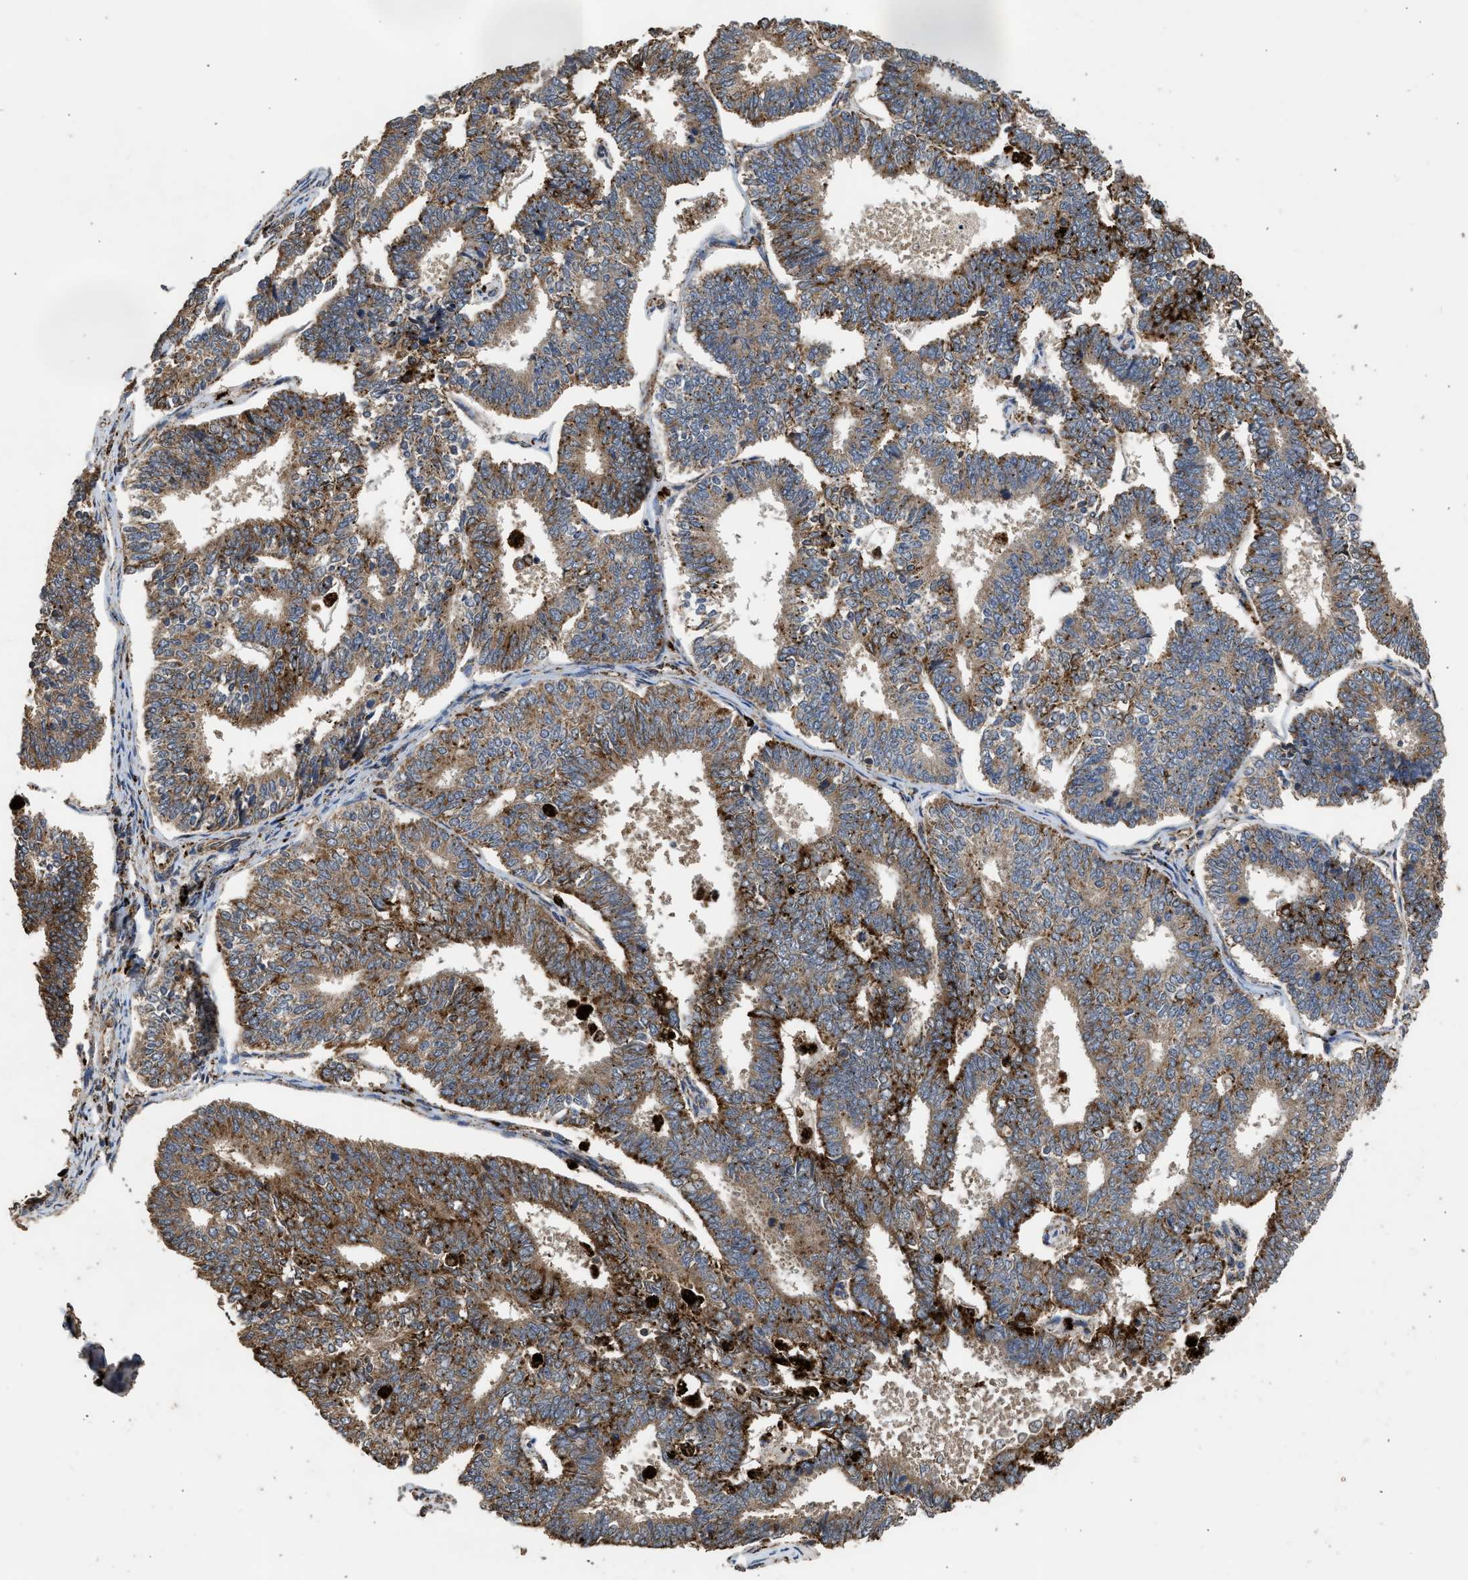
{"staining": {"intensity": "moderate", "quantity": ">75%", "location": "cytoplasmic/membranous"}, "tissue": "endometrial cancer", "cell_type": "Tumor cells", "image_type": "cancer", "snomed": [{"axis": "morphology", "description": "Adenocarcinoma, NOS"}, {"axis": "topography", "description": "Endometrium"}], "caption": "A histopathology image of human endometrial cancer stained for a protein demonstrates moderate cytoplasmic/membranous brown staining in tumor cells.", "gene": "CTSV", "patient": {"sex": "female", "age": 70}}